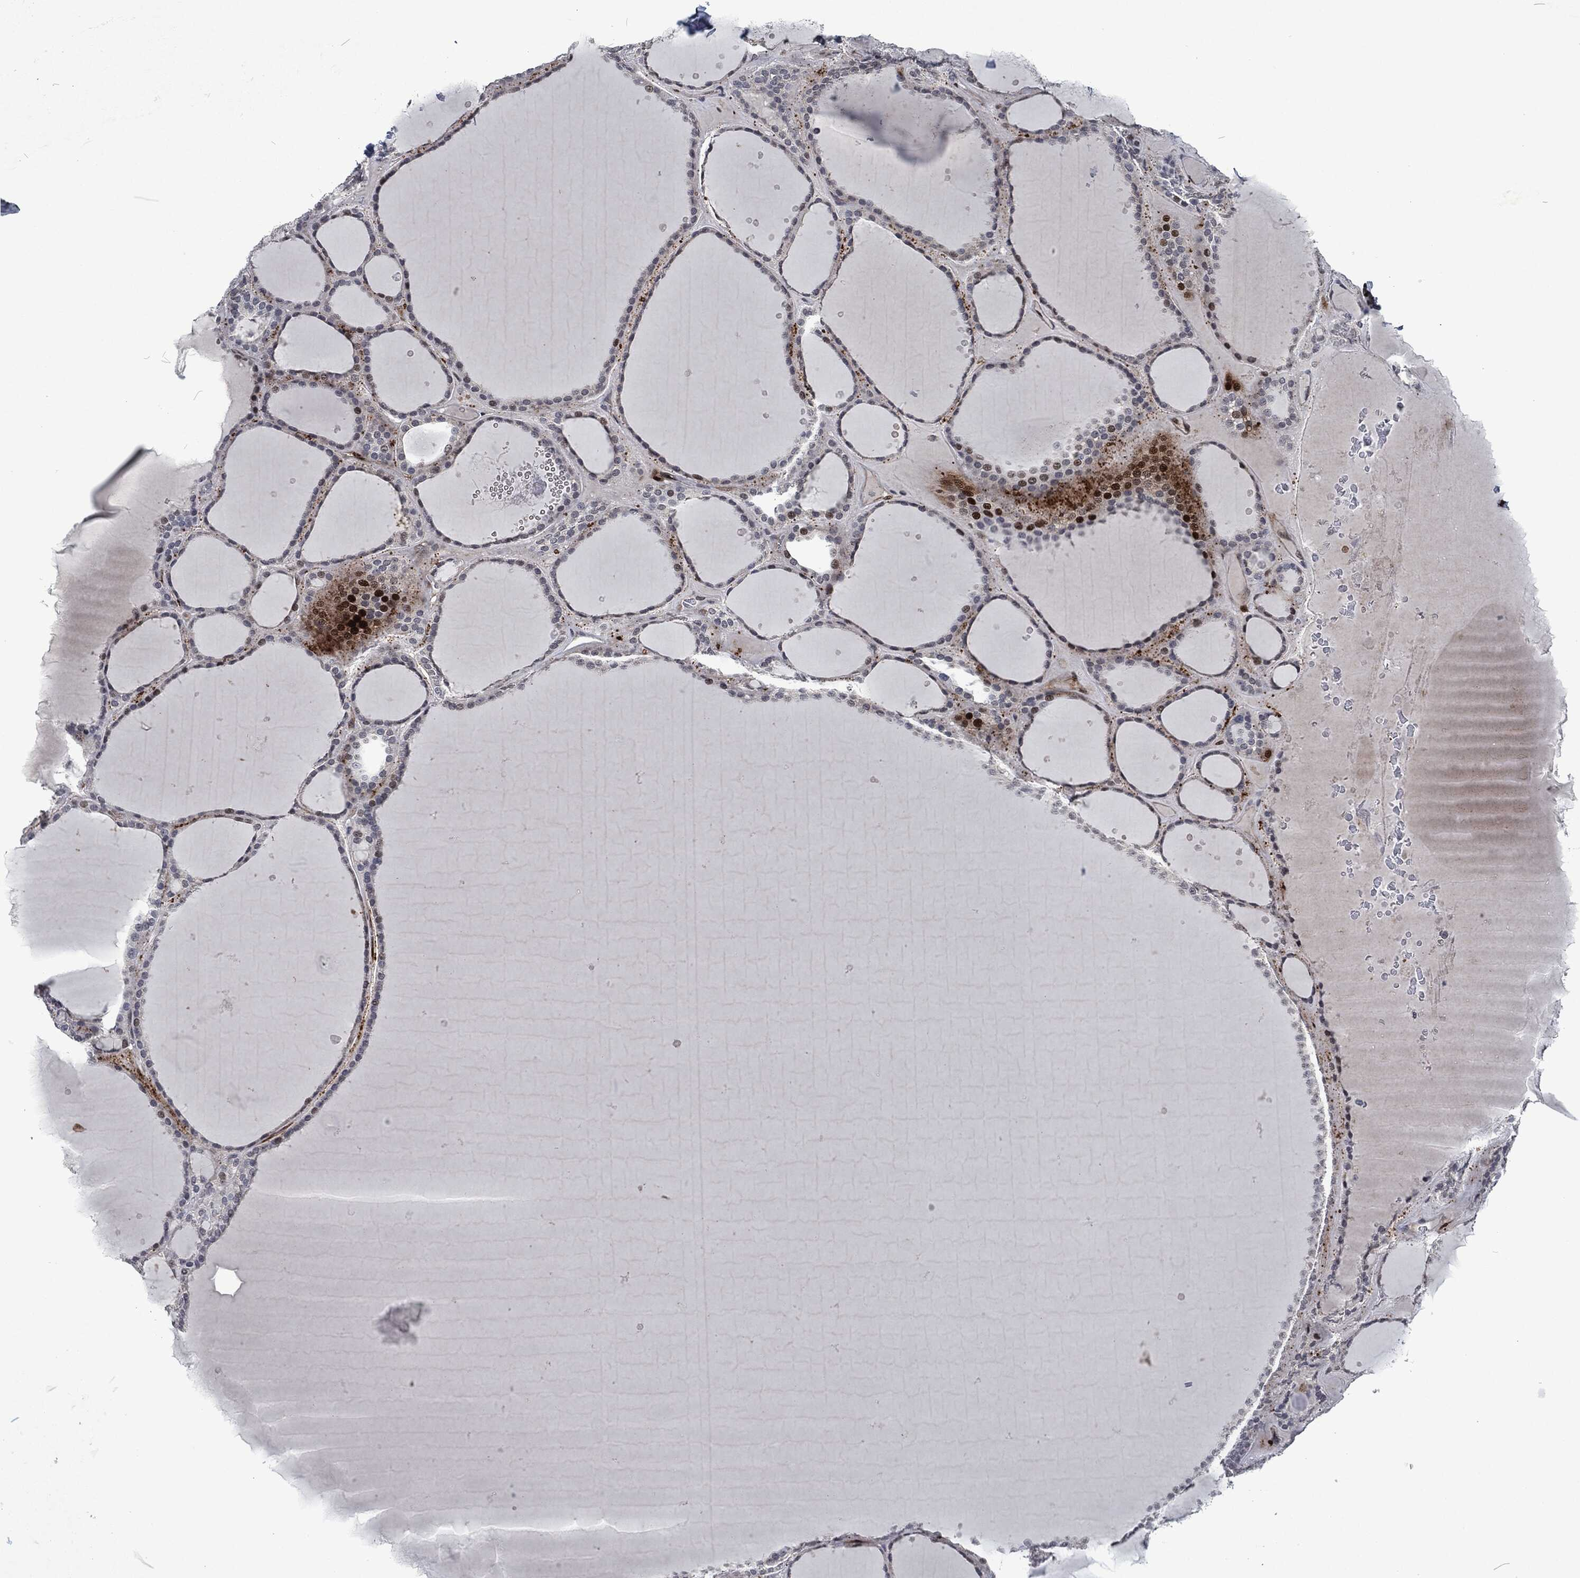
{"staining": {"intensity": "strong", "quantity": "25%-75%", "location": "nuclear"}, "tissue": "thyroid gland", "cell_type": "Glandular cells", "image_type": "normal", "snomed": [{"axis": "morphology", "description": "Normal tissue, NOS"}, {"axis": "topography", "description": "Thyroid gland"}], "caption": "This photomicrograph exhibits immunohistochemistry (IHC) staining of benign human thyroid gland, with high strong nuclear staining in approximately 25%-75% of glandular cells.", "gene": "EGFR", "patient": {"sex": "male", "age": 63}}